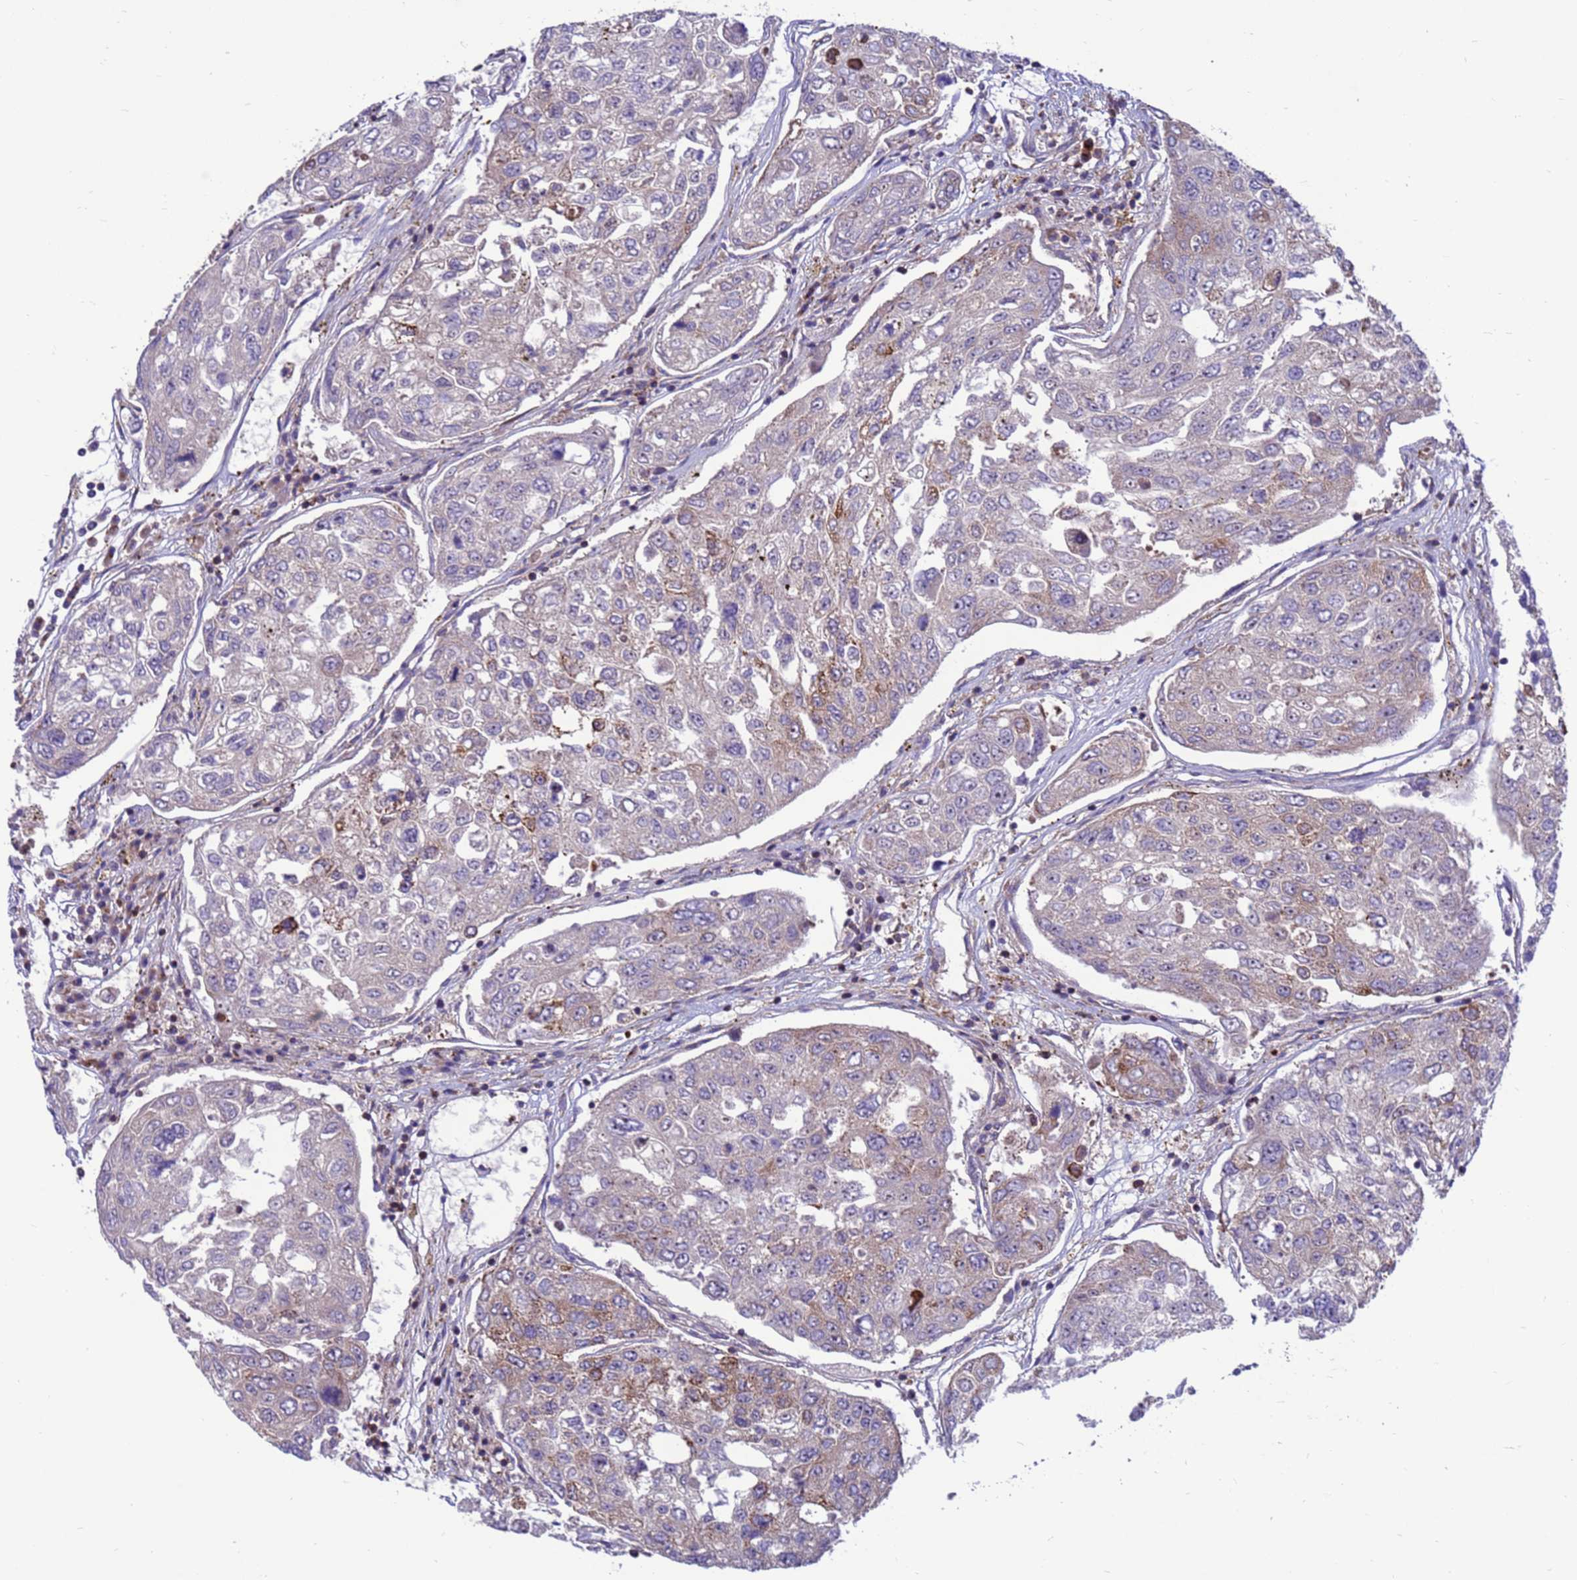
{"staining": {"intensity": "strong", "quantity": "25%-75%", "location": "cytoplasmic/membranous"}, "tissue": "urothelial cancer", "cell_type": "Tumor cells", "image_type": "cancer", "snomed": [{"axis": "morphology", "description": "Urothelial carcinoma, High grade"}, {"axis": "topography", "description": "Lymph node"}, {"axis": "topography", "description": "Urinary bladder"}], "caption": "Immunohistochemical staining of human urothelial cancer demonstrates high levels of strong cytoplasmic/membranous staining in approximately 25%-75% of tumor cells. Nuclei are stained in blue.", "gene": "ZC3HAV1", "patient": {"sex": "male", "age": 51}}